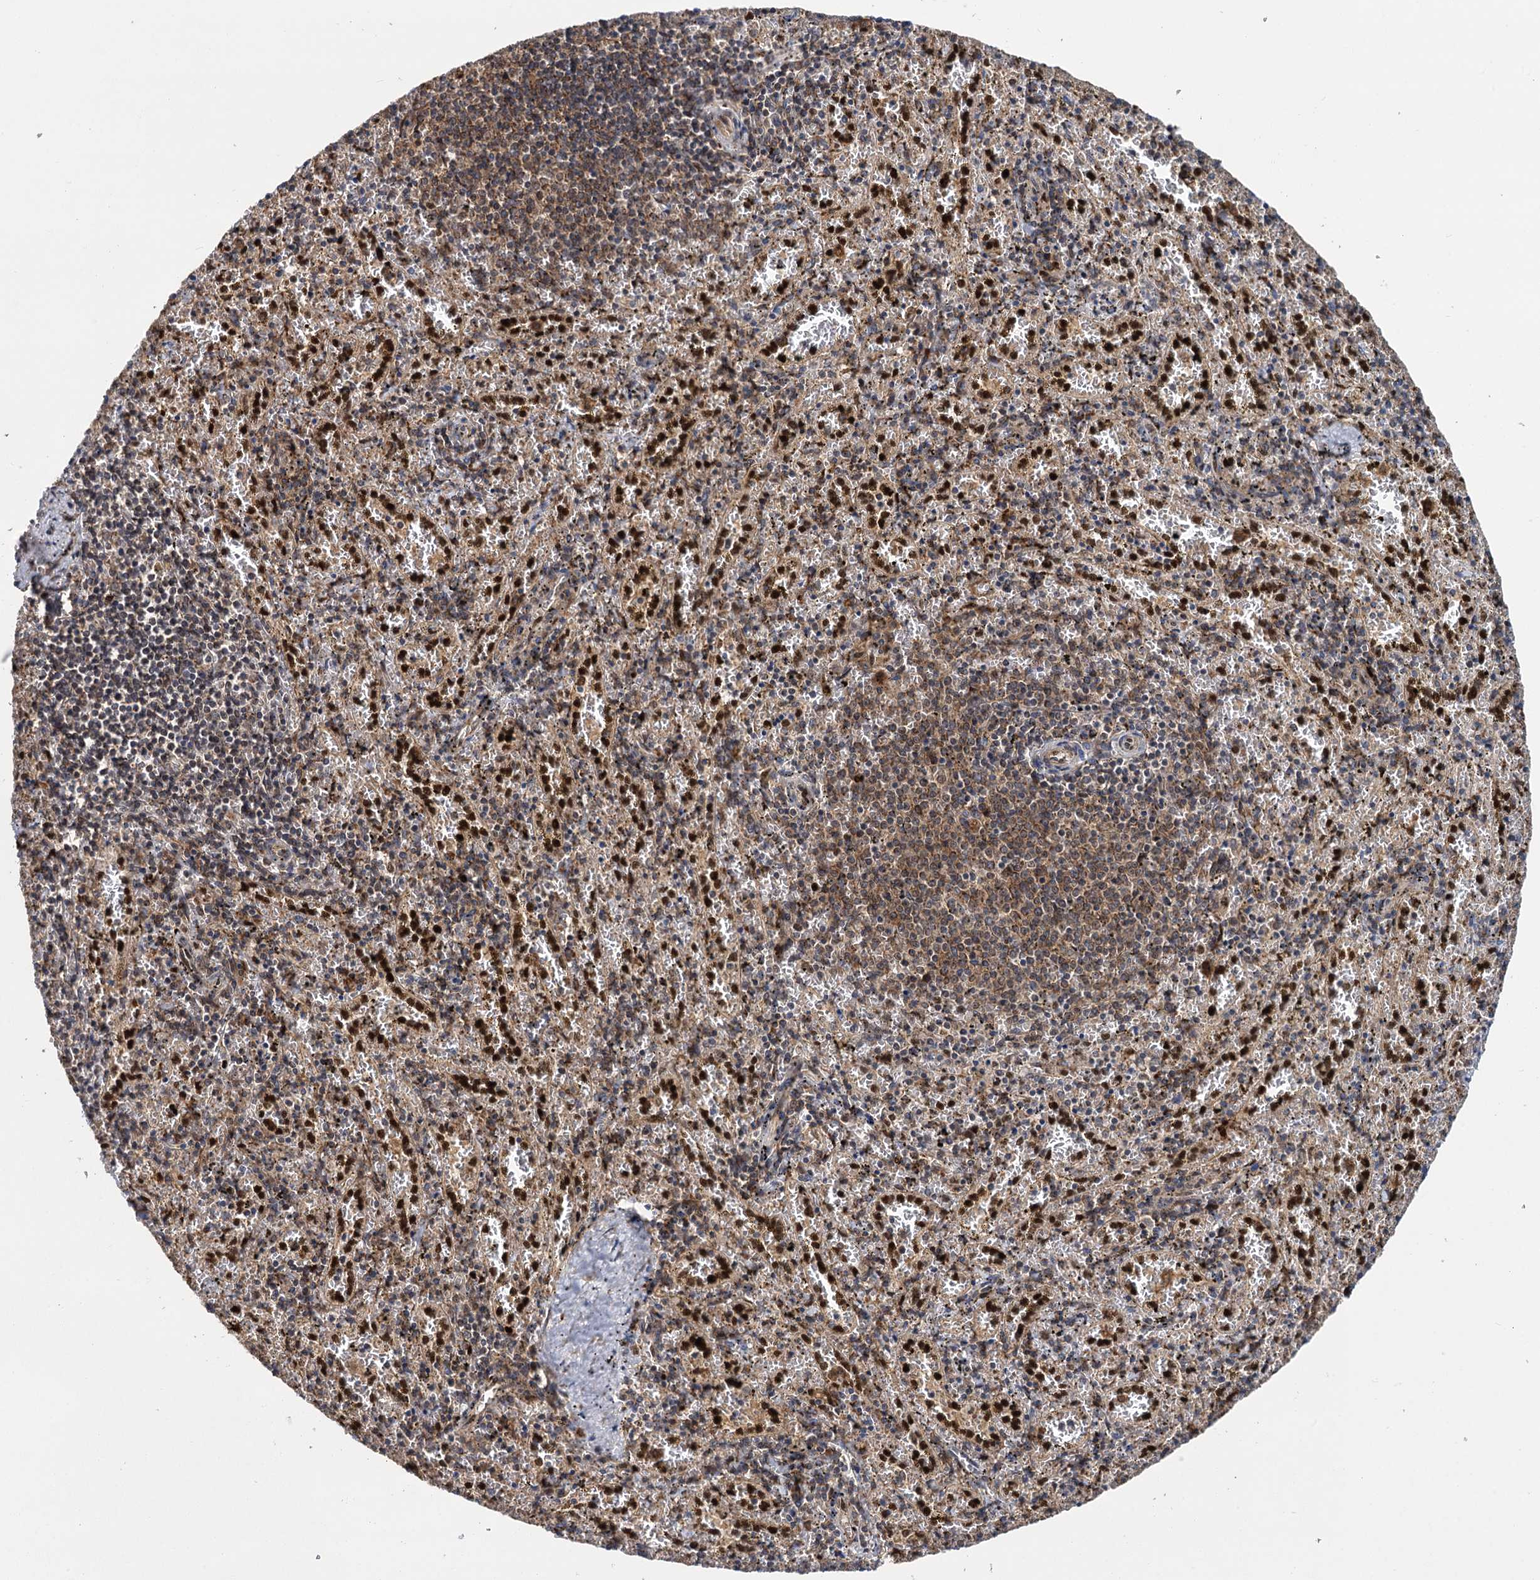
{"staining": {"intensity": "moderate", "quantity": "25%-75%", "location": "nuclear"}, "tissue": "spleen", "cell_type": "Cells in red pulp", "image_type": "normal", "snomed": [{"axis": "morphology", "description": "Normal tissue, NOS"}, {"axis": "topography", "description": "Spleen"}], "caption": "This image displays immunohistochemistry (IHC) staining of benign spleen, with medium moderate nuclear positivity in approximately 25%-75% of cells in red pulp.", "gene": "GAL3ST4", "patient": {"sex": "male", "age": 11}}